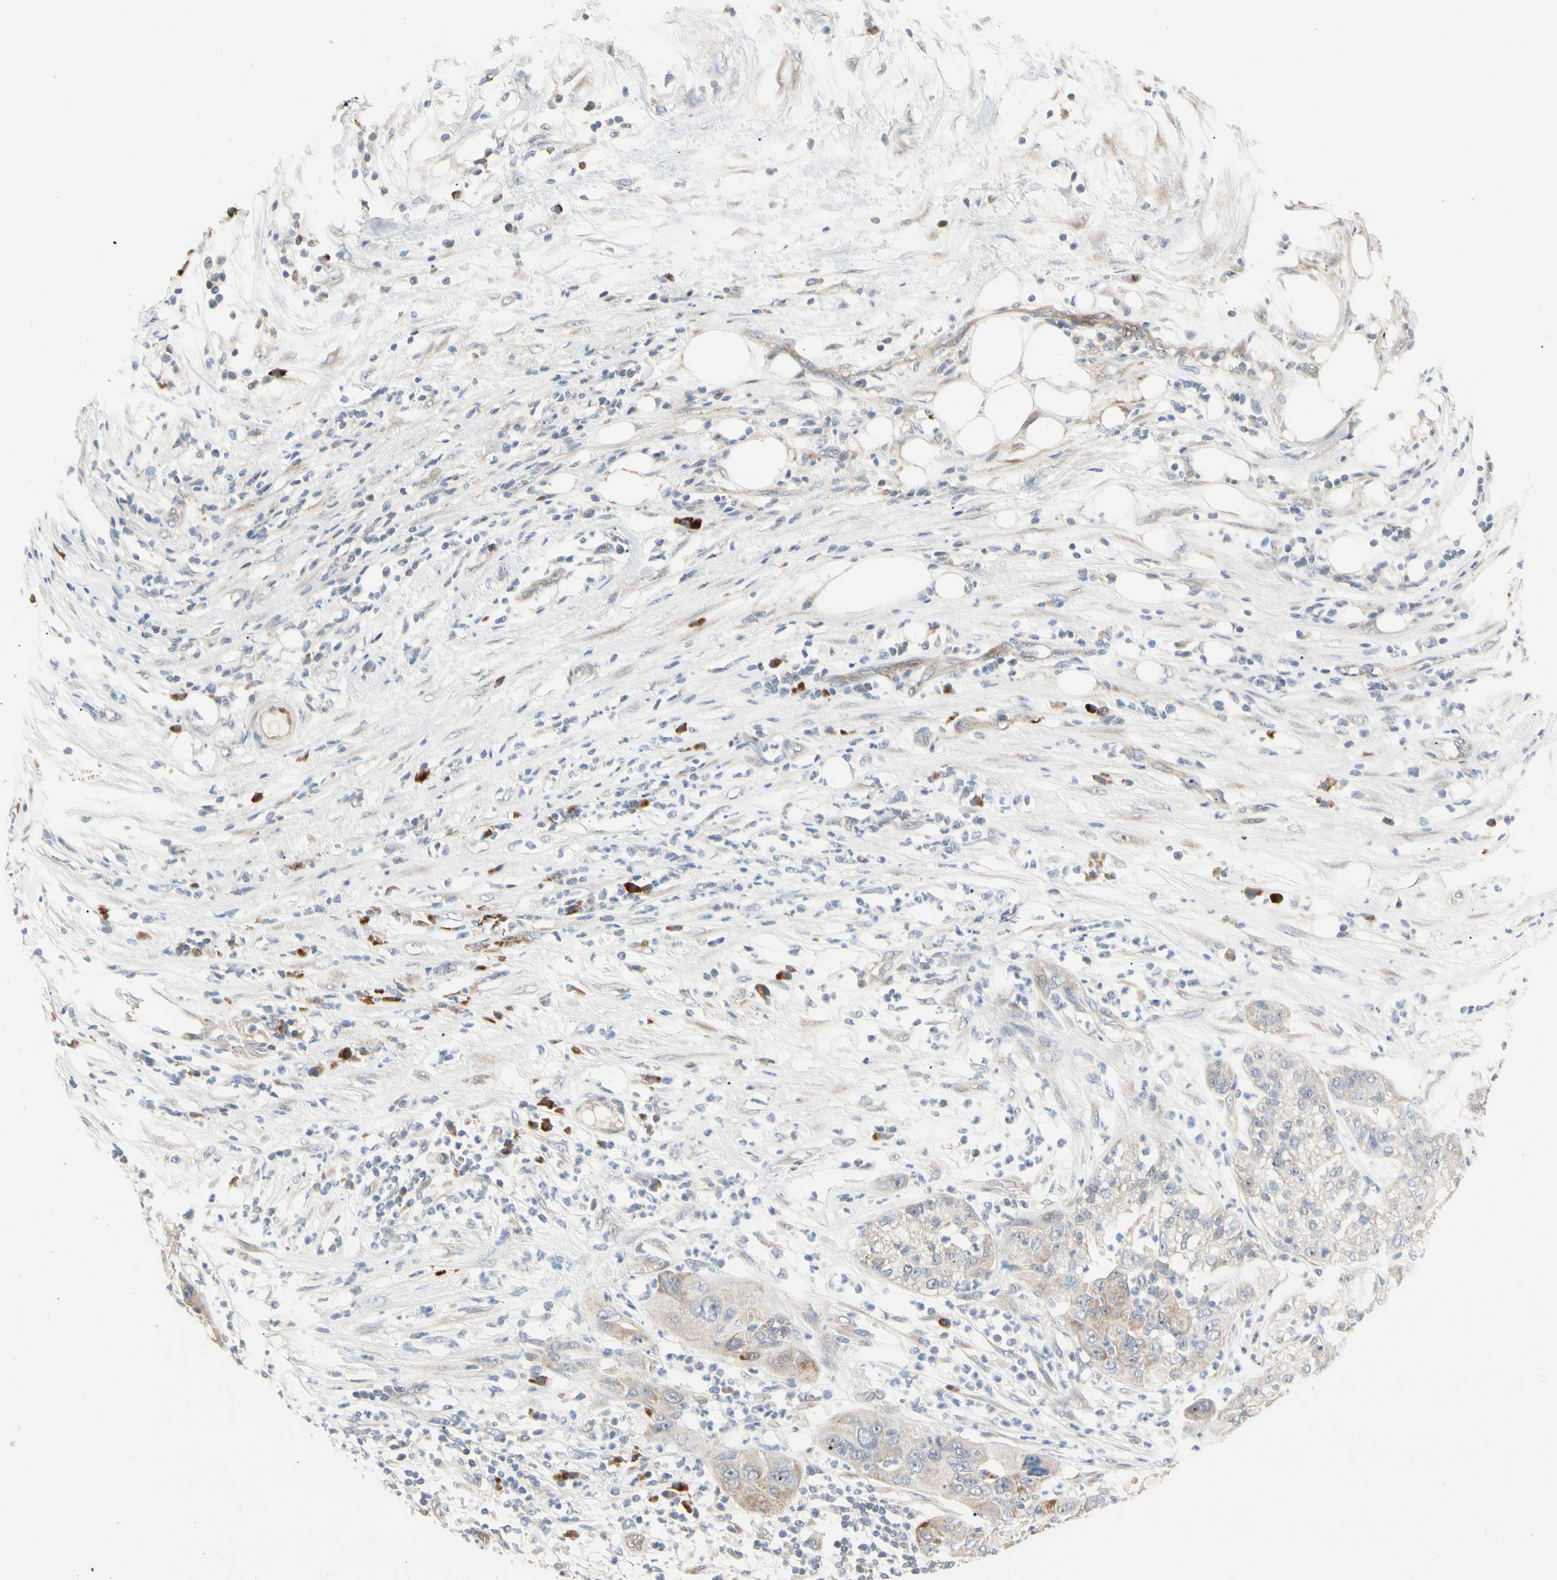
{"staining": {"intensity": "weak", "quantity": "25%-75%", "location": "cytoplasmic/membranous"}, "tissue": "pancreatic cancer", "cell_type": "Tumor cells", "image_type": "cancer", "snomed": [{"axis": "morphology", "description": "Adenocarcinoma, NOS"}, {"axis": "topography", "description": "Pancreas"}], "caption": "Adenocarcinoma (pancreatic) stained with a protein marker shows weak staining in tumor cells.", "gene": "HMGCR", "patient": {"sex": "female", "age": 78}}